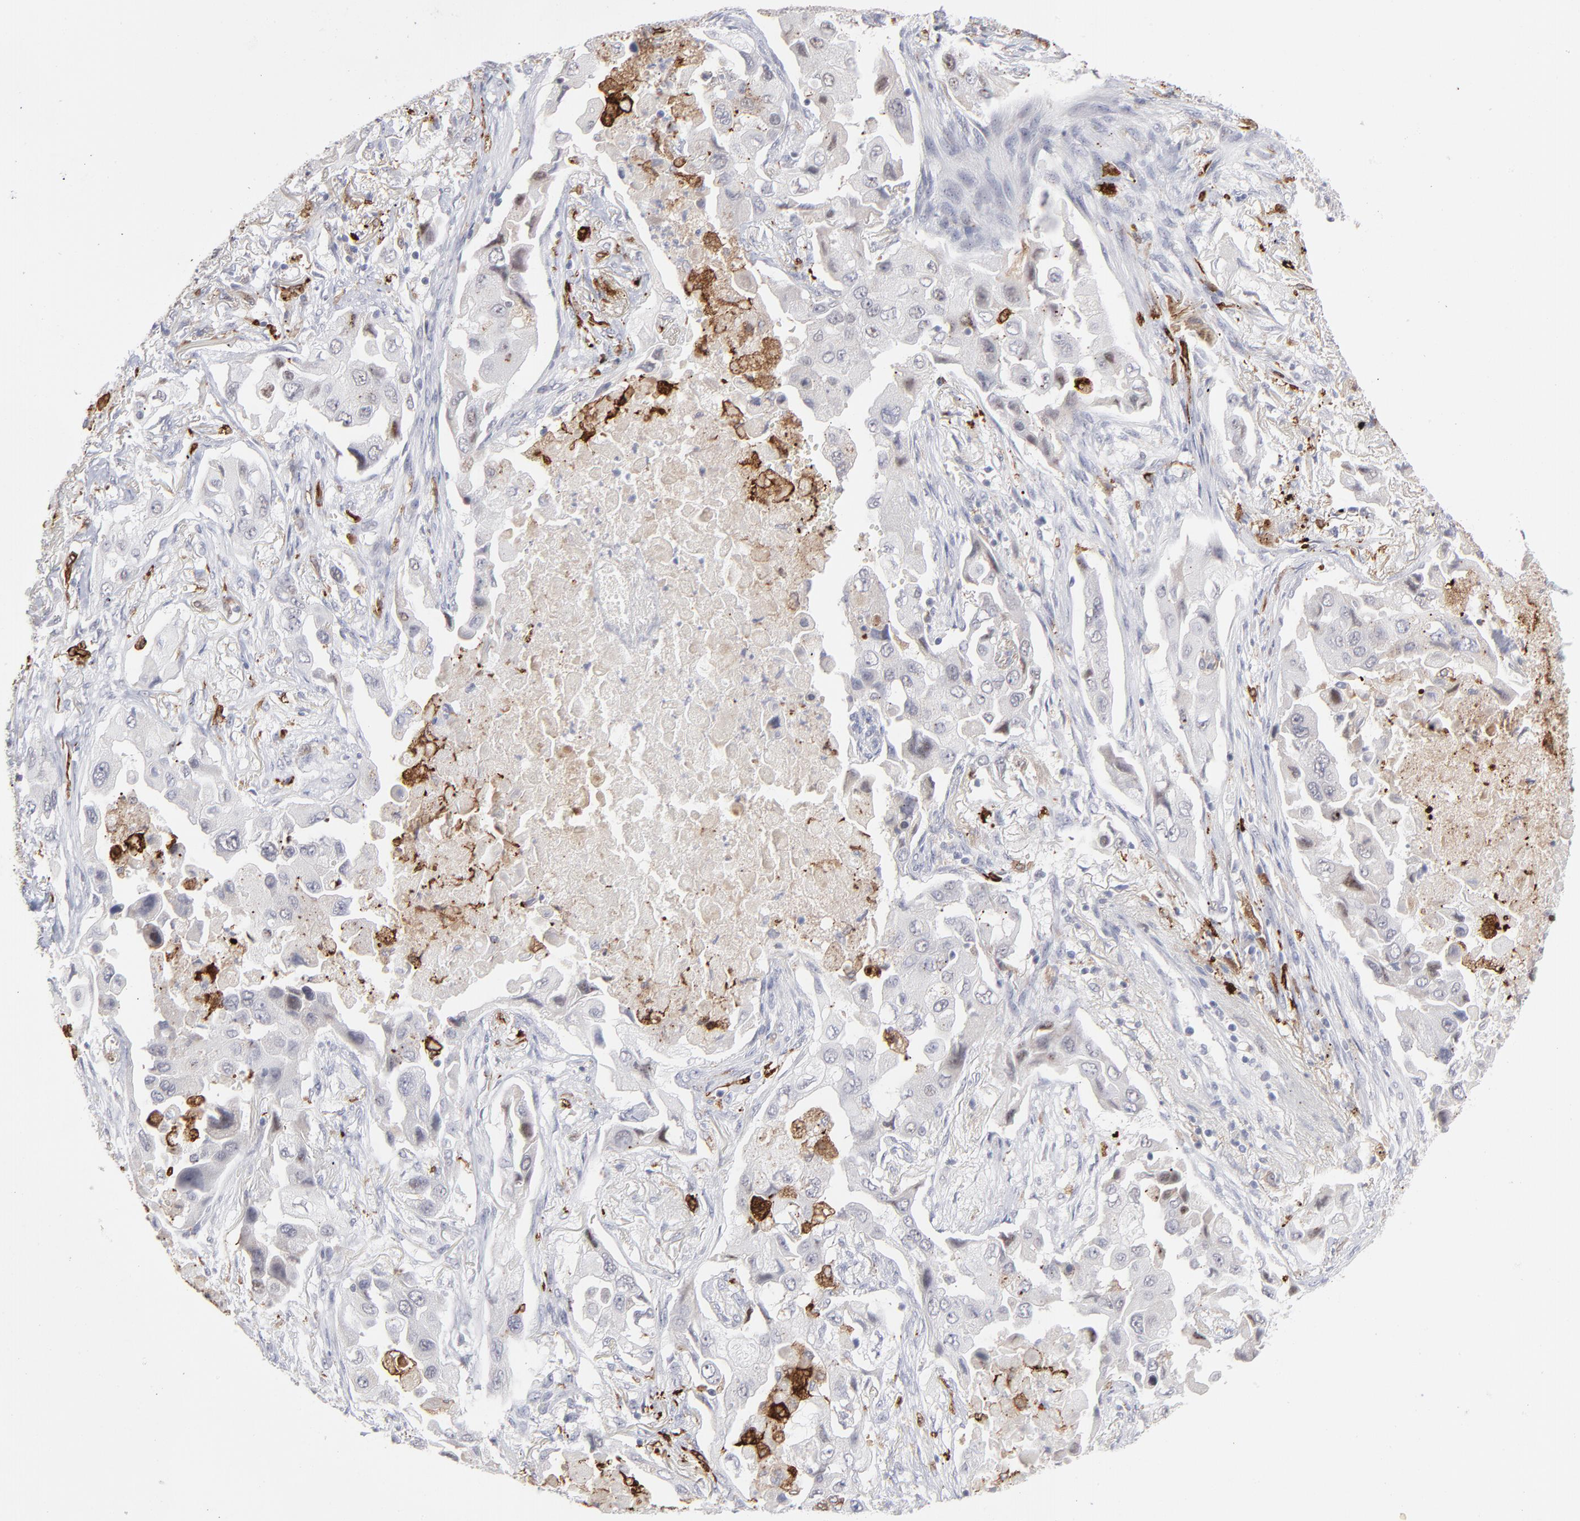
{"staining": {"intensity": "negative", "quantity": "none", "location": "none"}, "tissue": "lung cancer", "cell_type": "Tumor cells", "image_type": "cancer", "snomed": [{"axis": "morphology", "description": "Adenocarcinoma, NOS"}, {"axis": "topography", "description": "Lung"}], "caption": "An image of human adenocarcinoma (lung) is negative for staining in tumor cells.", "gene": "CCR2", "patient": {"sex": "female", "age": 65}}